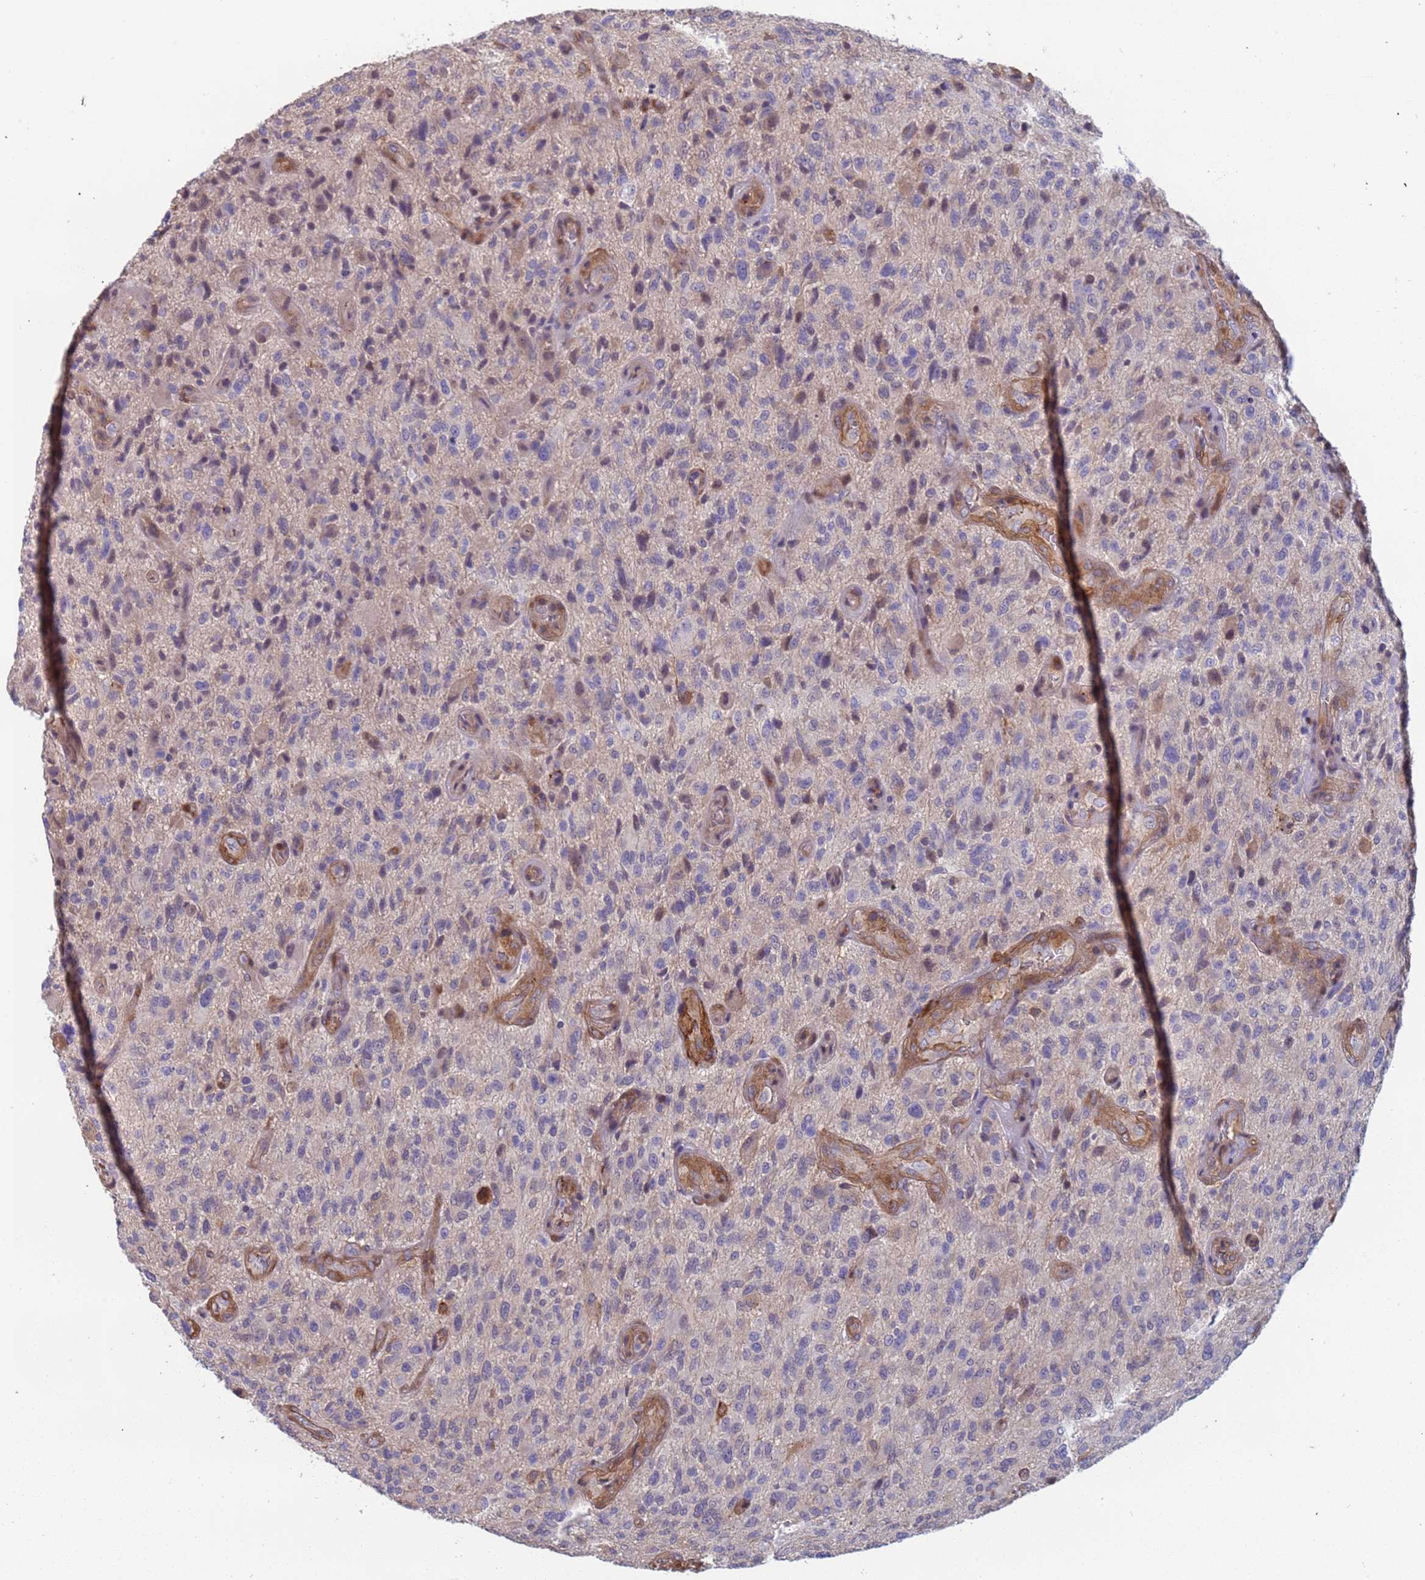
{"staining": {"intensity": "negative", "quantity": "none", "location": "none"}, "tissue": "glioma", "cell_type": "Tumor cells", "image_type": "cancer", "snomed": [{"axis": "morphology", "description": "Glioma, malignant, High grade"}, {"axis": "topography", "description": "Brain"}], "caption": "The IHC histopathology image has no significant positivity in tumor cells of glioma tissue.", "gene": "EHD2", "patient": {"sex": "male", "age": 47}}